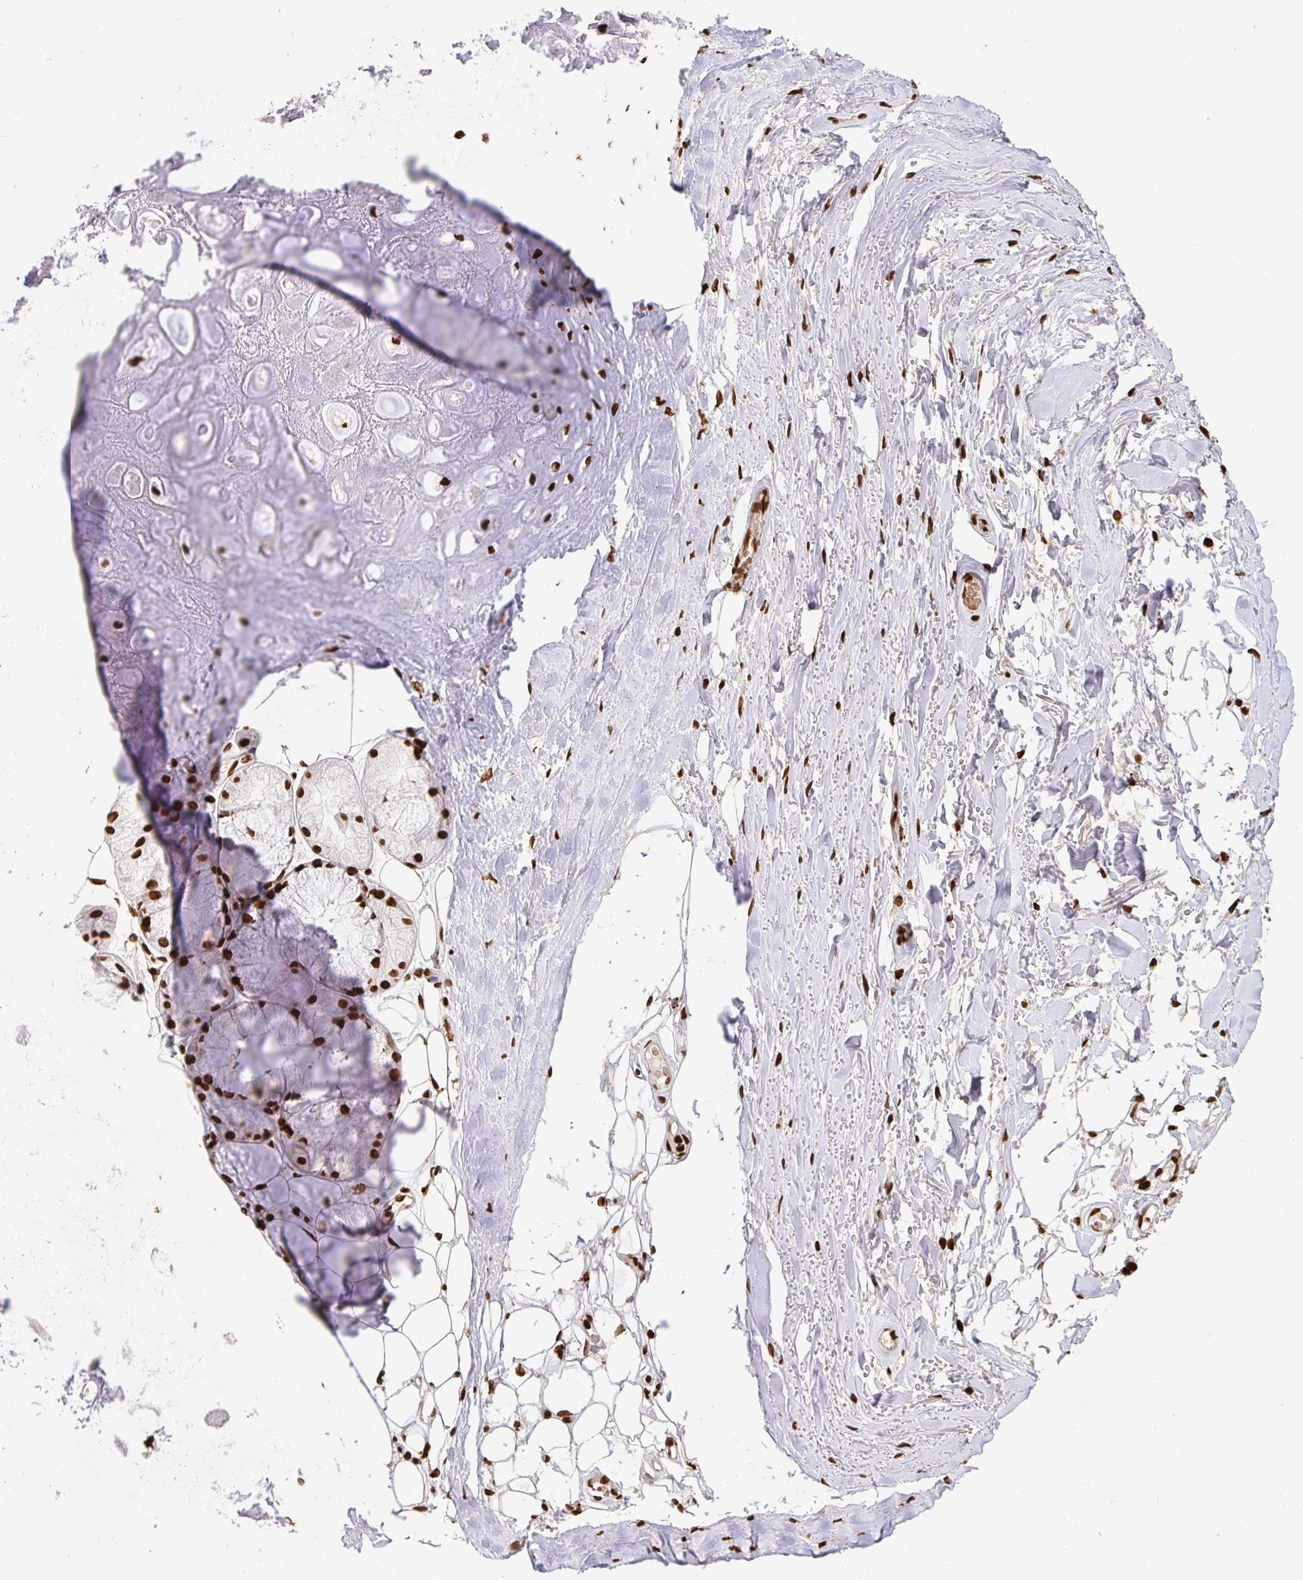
{"staining": {"intensity": "strong", "quantity": ">75%", "location": "nuclear"}, "tissue": "adipose tissue", "cell_type": "Adipocytes", "image_type": "normal", "snomed": [{"axis": "morphology", "description": "Normal tissue, NOS"}, {"axis": "topography", "description": "Lymph node"}, {"axis": "topography", "description": "Cartilage tissue"}, {"axis": "topography", "description": "Nasopharynx"}], "caption": "A brown stain labels strong nuclear staining of a protein in adipocytes of normal human adipose tissue. The staining is performed using DAB (3,3'-diaminobenzidine) brown chromogen to label protein expression. The nuclei are counter-stained blue using hematoxylin.", "gene": "H2BC5", "patient": {"sex": "male", "age": 63}}